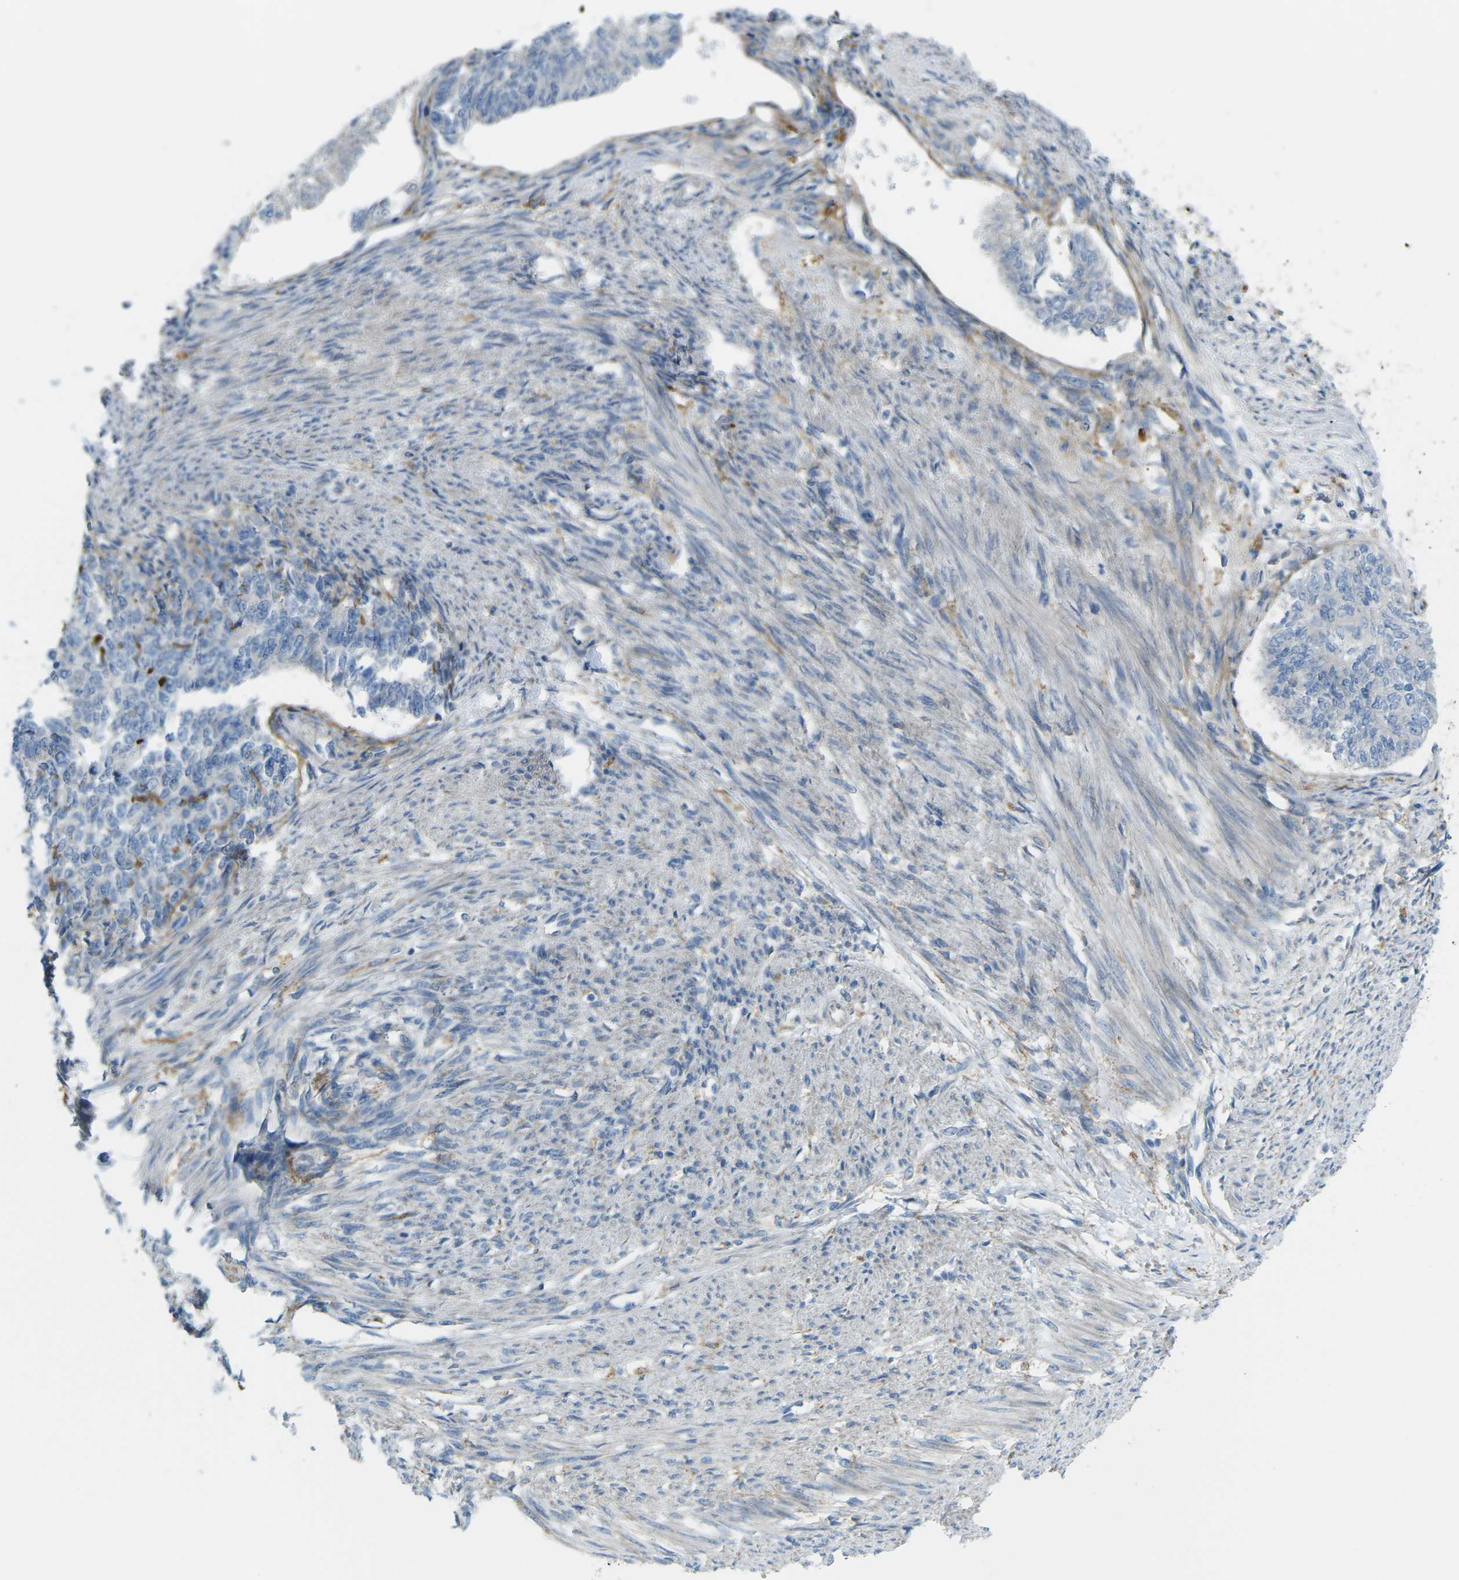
{"staining": {"intensity": "negative", "quantity": "none", "location": "none"}, "tissue": "endometrial cancer", "cell_type": "Tumor cells", "image_type": "cancer", "snomed": [{"axis": "morphology", "description": "Adenocarcinoma, NOS"}, {"axis": "topography", "description": "Endometrium"}], "caption": "Immunohistochemical staining of human adenocarcinoma (endometrial) shows no significant positivity in tumor cells.", "gene": "MYLK4", "patient": {"sex": "female", "age": 32}}